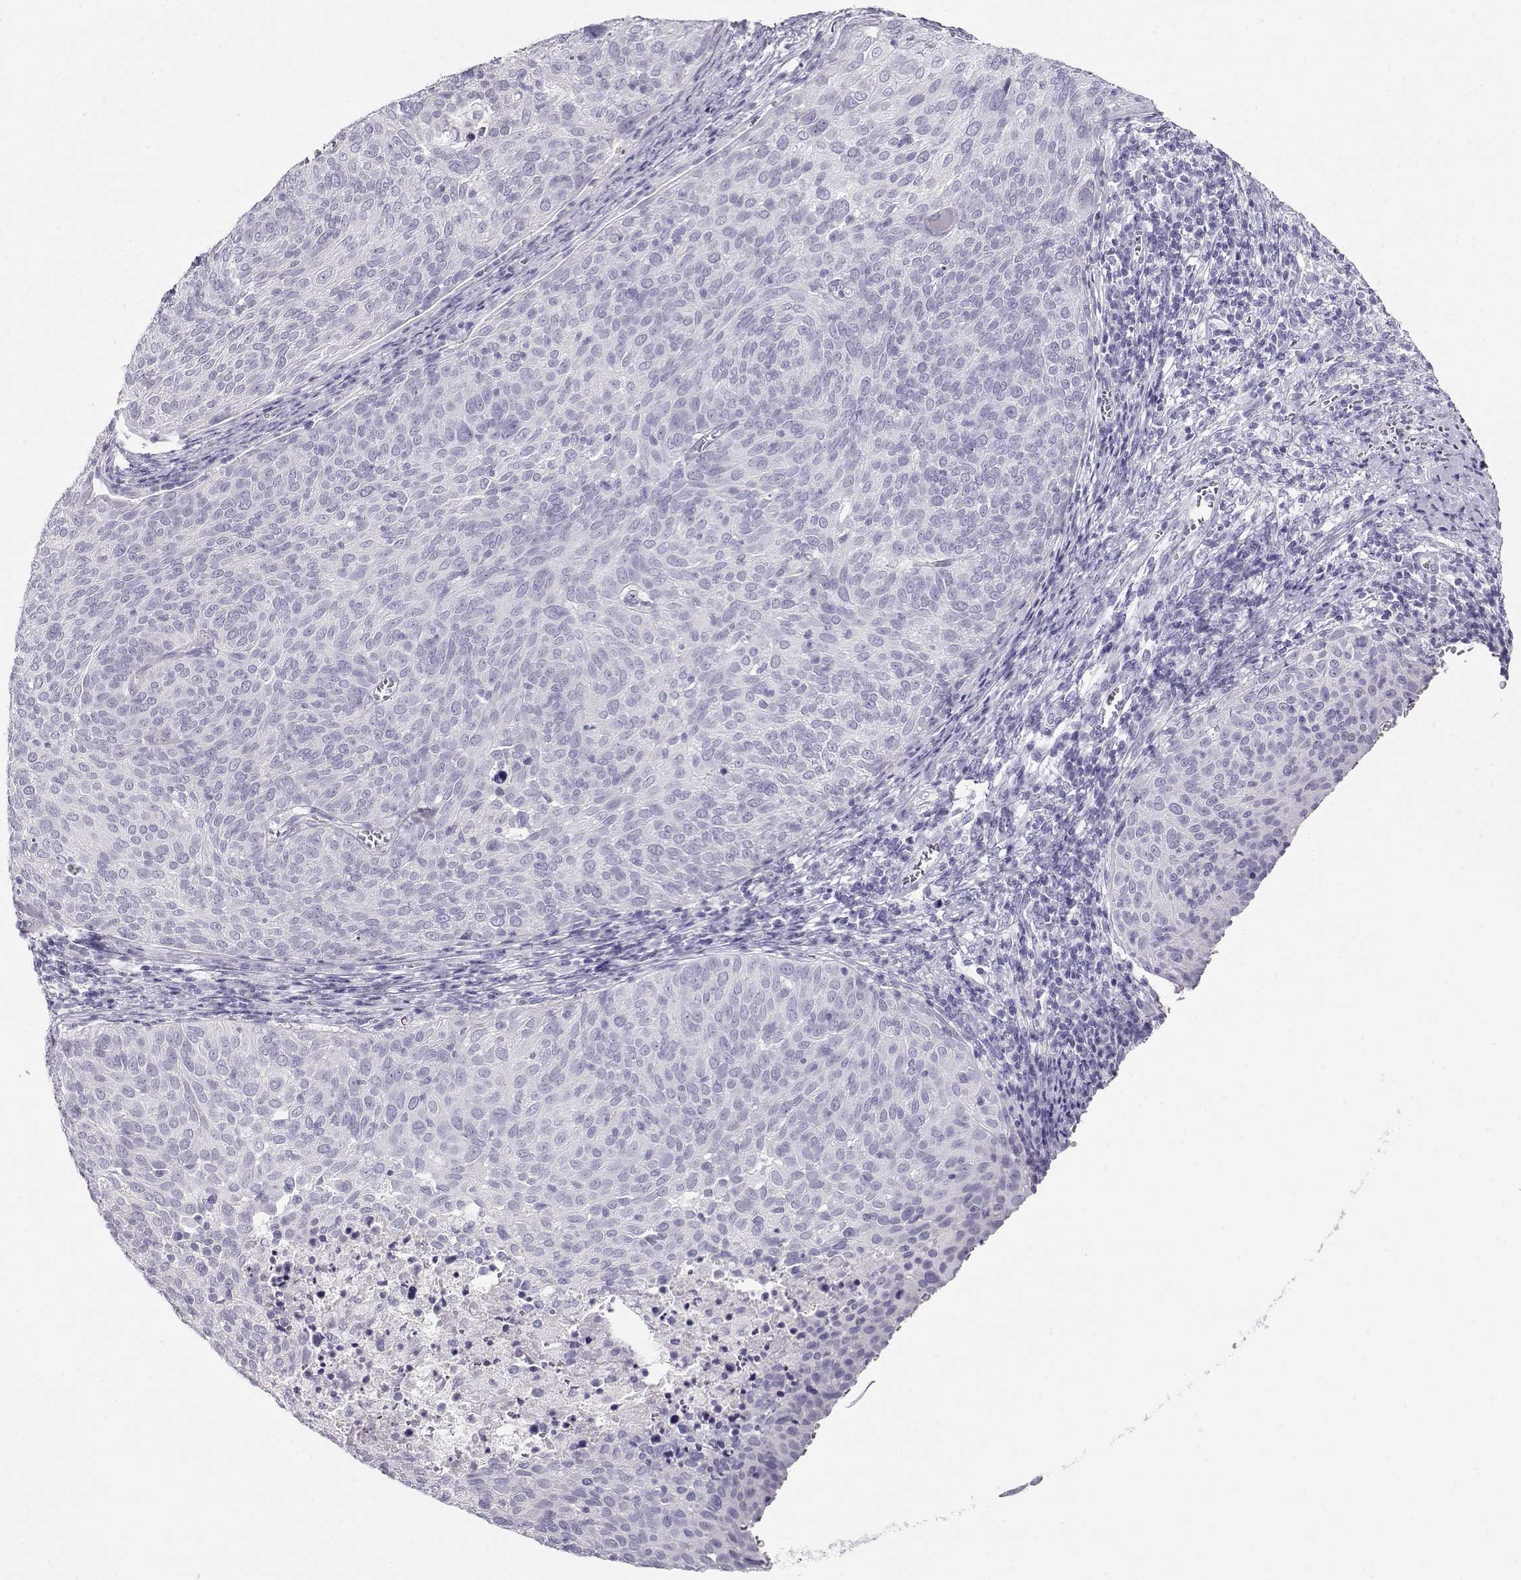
{"staining": {"intensity": "negative", "quantity": "none", "location": "none"}, "tissue": "cervical cancer", "cell_type": "Tumor cells", "image_type": "cancer", "snomed": [{"axis": "morphology", "description": "Squamous cell carcinoma, NOS"}, {"axis": "topography", "description": "Cervix"}], "caption": "Micrograph shows no protein expression in tumor cells of cervical cancer (squamous cell carcinoma) tissue.", "gene": "ACTN2", "patient": {"sex": "female", "age": 39}}